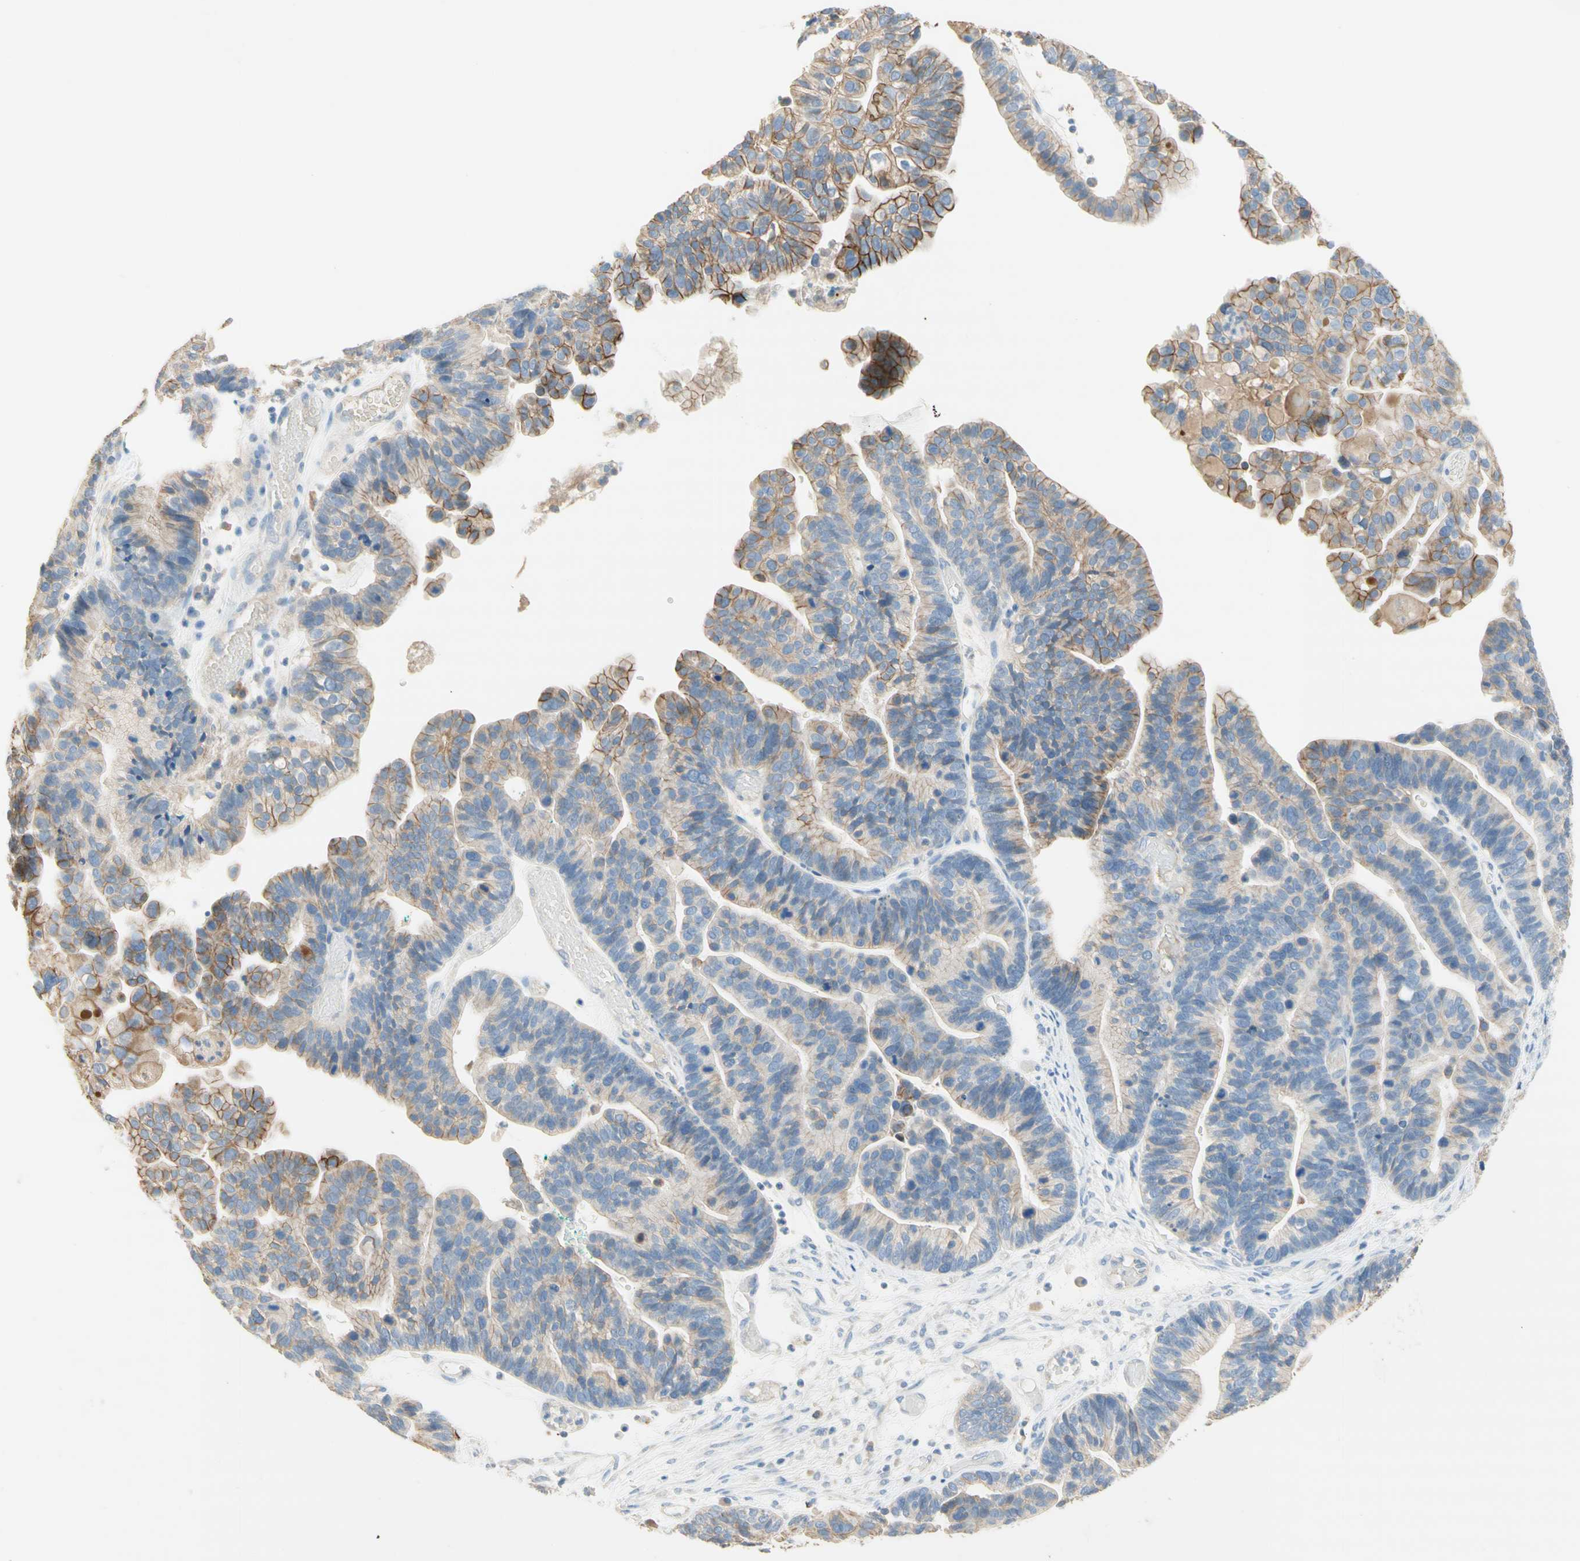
{"staining": {"intensity": "moderate", "quantity": "25%-75%", "location": "cytoplasmic/membranous"}, "tissue": "ovarian cancer", "cell_type": "Tumor cells", "image_type": "cancer", "snomed": [{"axis": "morphology", "description": "Cystadenocarcinoma, serous, NOS"}, {"axis": "topography", "description": "Ovary"}], "caption": "Brown immunohistochemical staining in human ovarian serous cystadenocarcinoma exhibits moderate cytoplasmic/membranous expression in about 25%-75% of tumor cells.", "gene": "NECTIN4", "patient": {"sex": "female", "age": 56}}